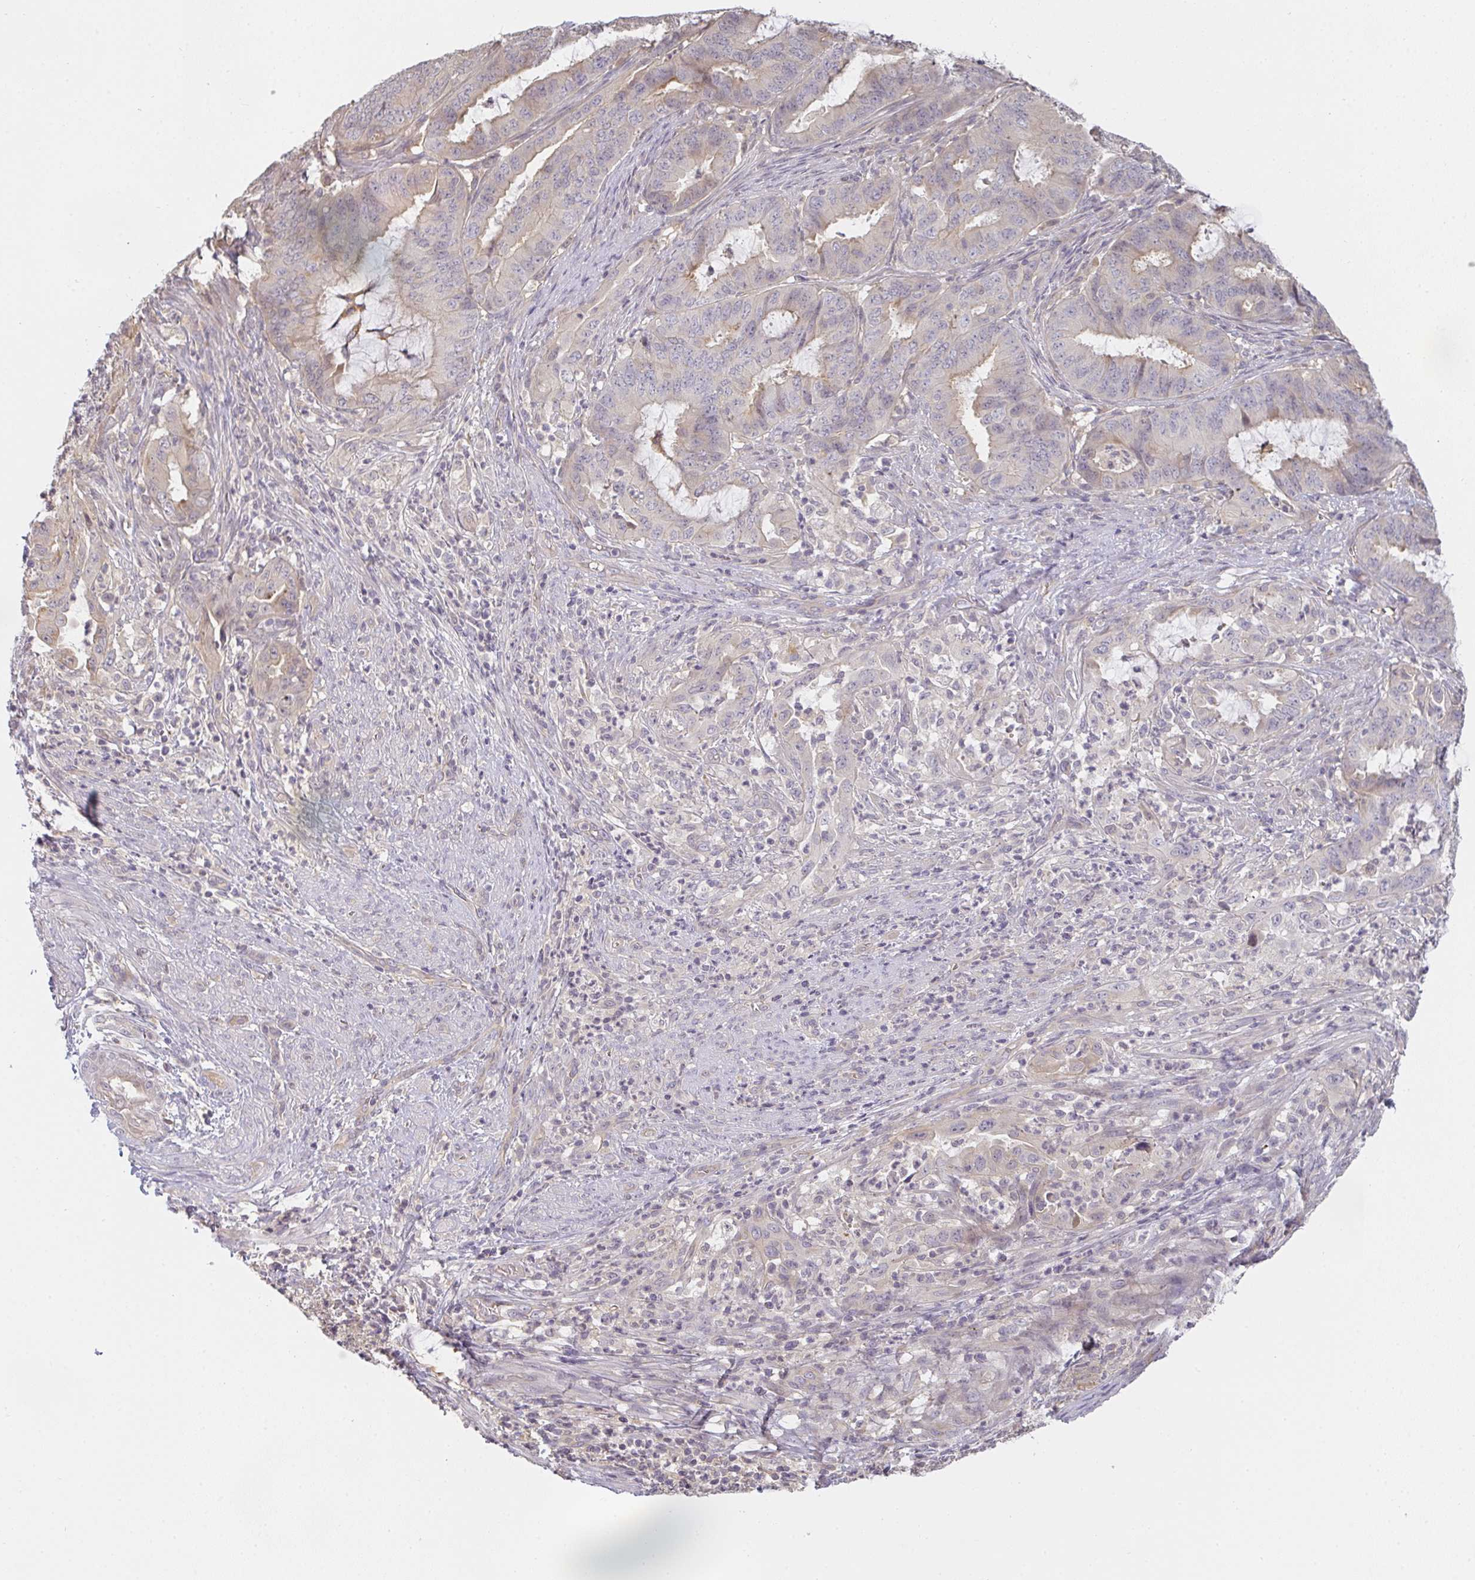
{"staining": {"intensity": "weak", "quantity": "<25%", "location": "cytoplasmic/membranous"}, "tissue": "endometrial cancer", "cell_type": "Tumor cells", "image_type": "cancer", "snomed": [{"axis": "morphology", "description": "Adenocarcinoma, NOS"}, {"axis": "topography", "description": "Endometrium"}], "caption": "The photomicrograph shows no staining of tumor cells in endometrial cancer. (Stains: DAB (3,3'-diaminobenzidine) immunohistochemistry (IHC) with hematoxylin counter stain, Microscopy: brightfield microscopy at high magnification).", "gene": "GSDMB", "patient": {"sex": "female", "age": 51}}